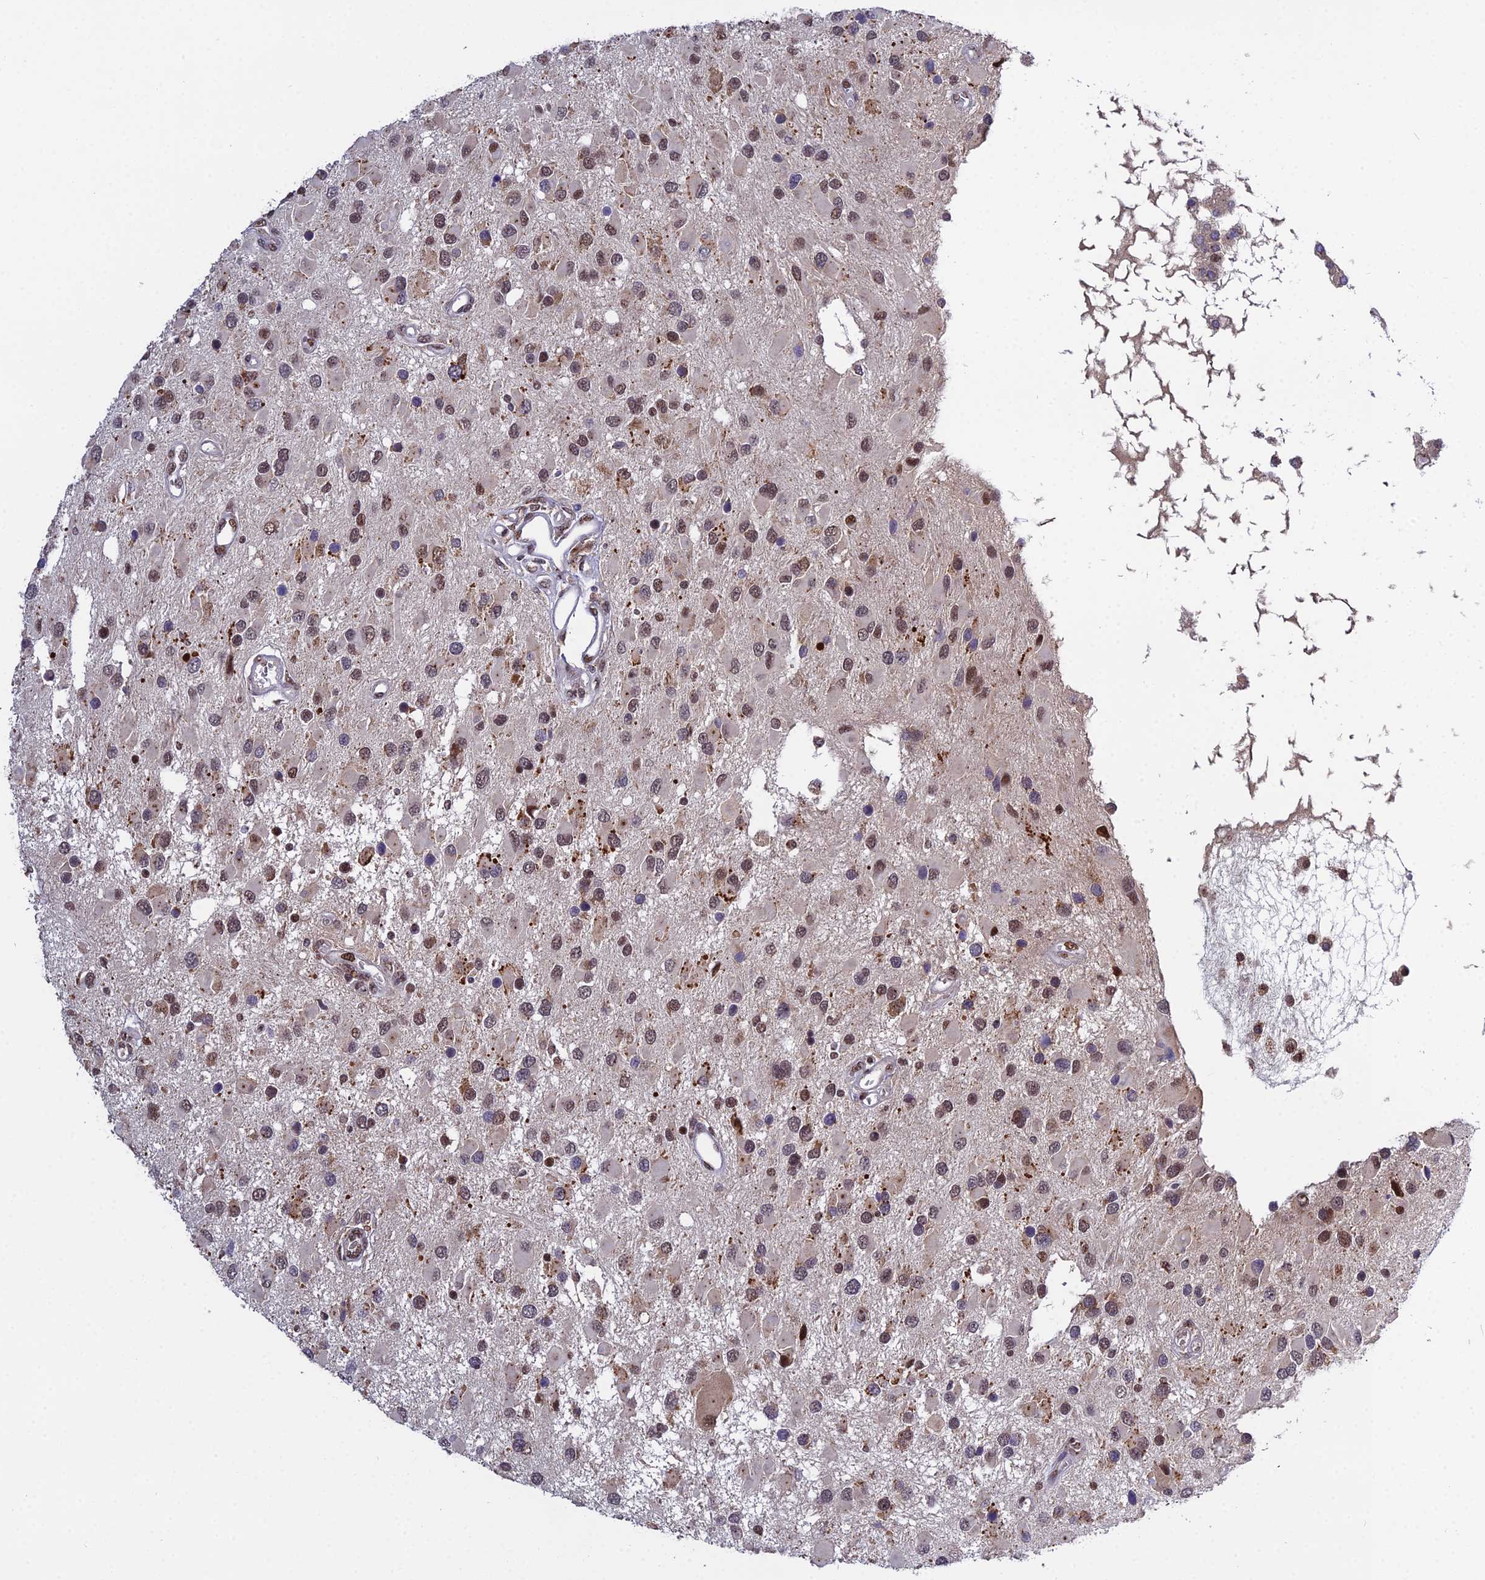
{"staining": {"intensity": "moderate", "quantity": "25%-75%", "location": "nuclear"}, "tissue": "glioma", "cell_type": "Tumor cells", "image_type": "cancer", "snomed": [{"axis": "morphology", "description": "Glioma, malignant, High grade"}, {"axis": "topography", "description": "Brain"}], "caption": "A brown stain labels moderate nuclear expression of a protein in malignant high-grade glioma tumor cells. (DAB = brown stain, brightfield microscopy at high magnification).", "gene": "ARL2", "patient": {"sex": "male", "age": 53}}